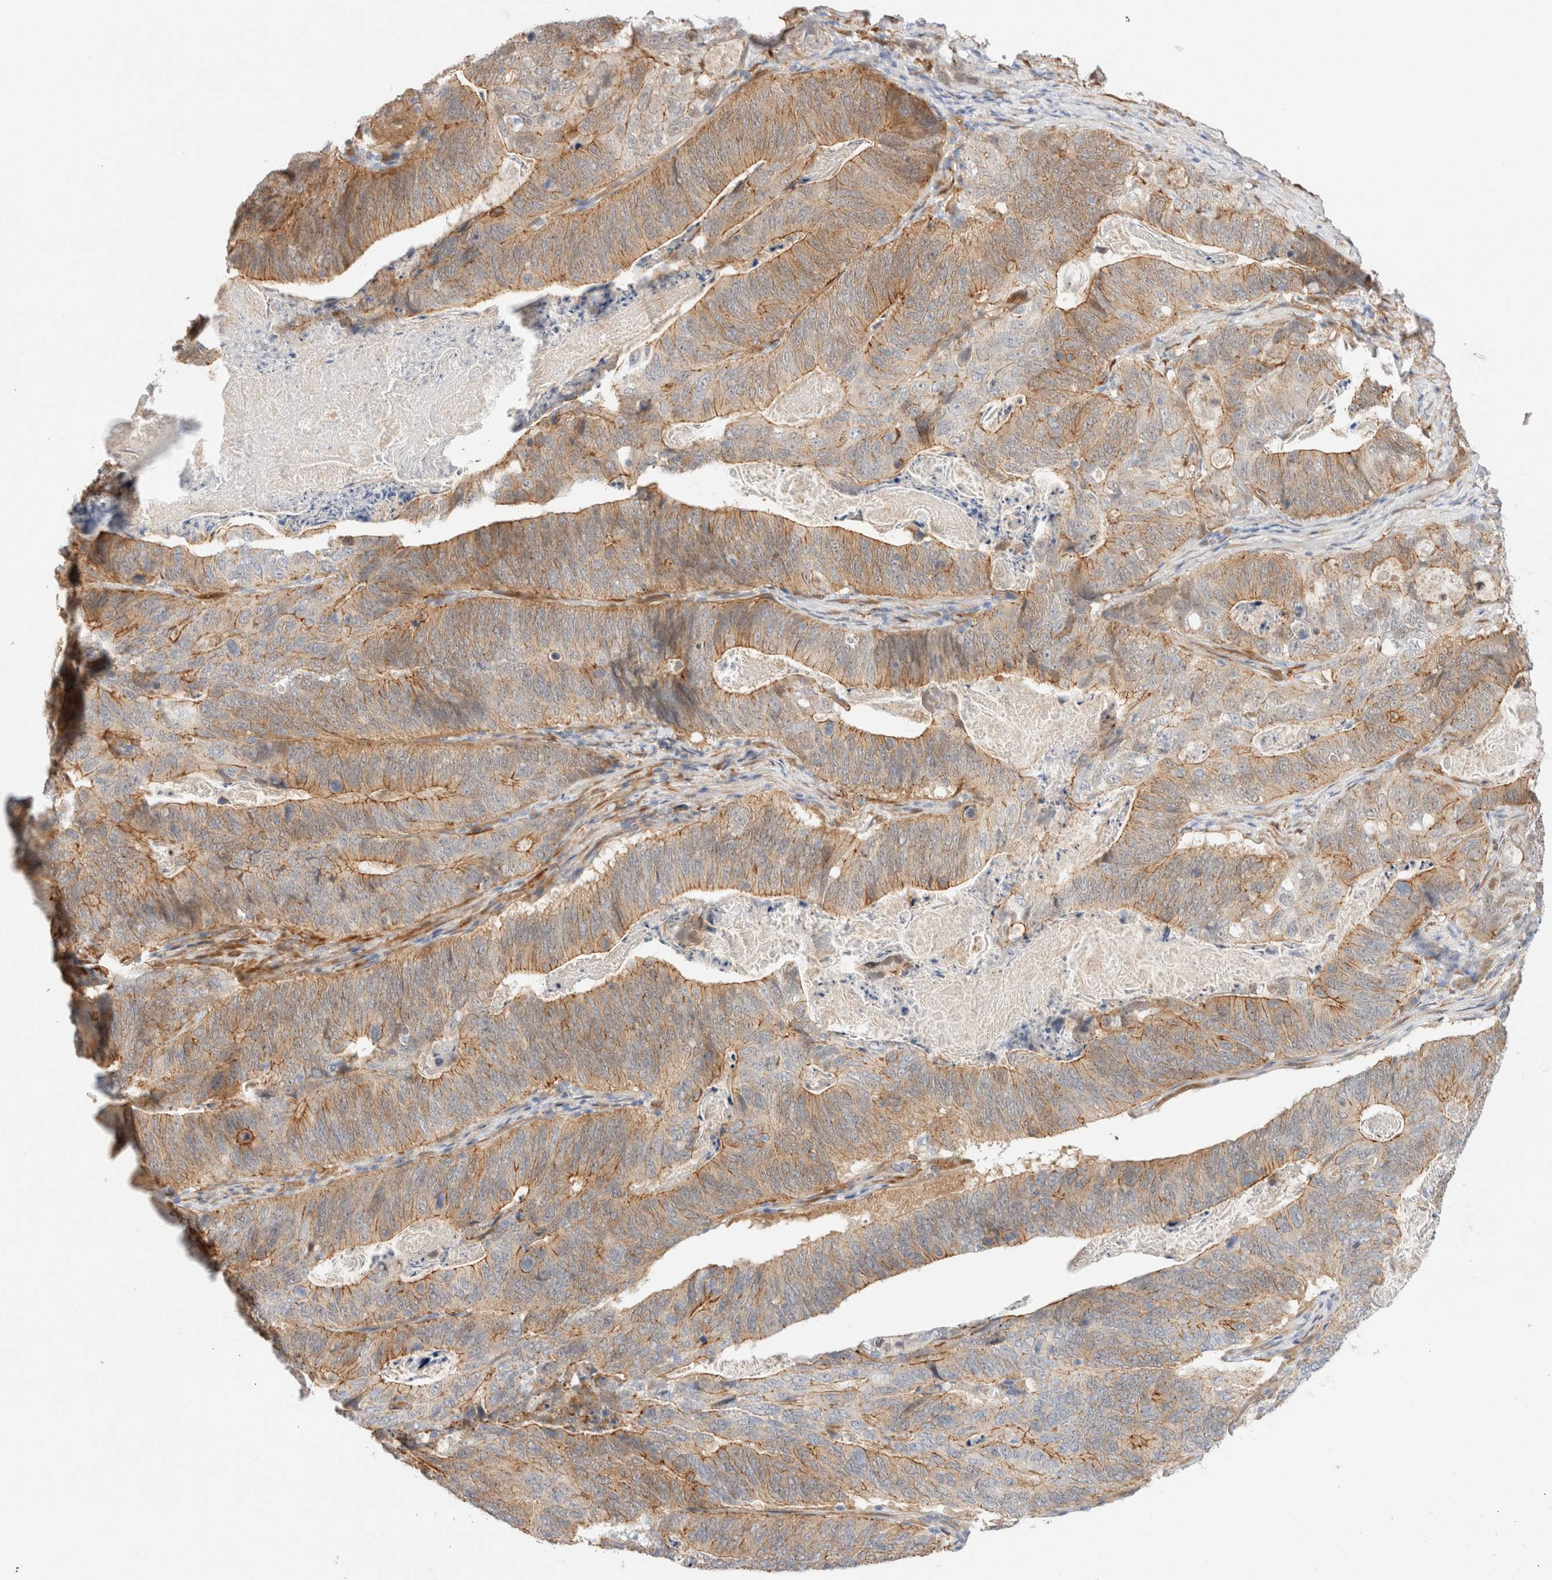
{"staining": {"intensity": "moderate", "quantity": ">75%", "location": "cytoplasmic/membranous"}, "tissue": "stomach cancer", "cell_type": "Tumor cells", "image_type": "cancer", "snomed": [{"axis": "morphology", "description": "Normal tissue, NOS"}, {"axis": "morphology", "description": "Adenocarcinoma, NOS"}, {"axis": "topography", "description": "Stomach"}], "caption": "An immunohistochemistry (IHC) photomicrograph of neoplastic tissue is shown. Protein staining in brown labels moderate cytoplasmic/membranous positivity in adenocarcinoma (stomach) within tumor cells.", "gene": "LMCD1", "patient": {"sex": "female", "age": 89}}